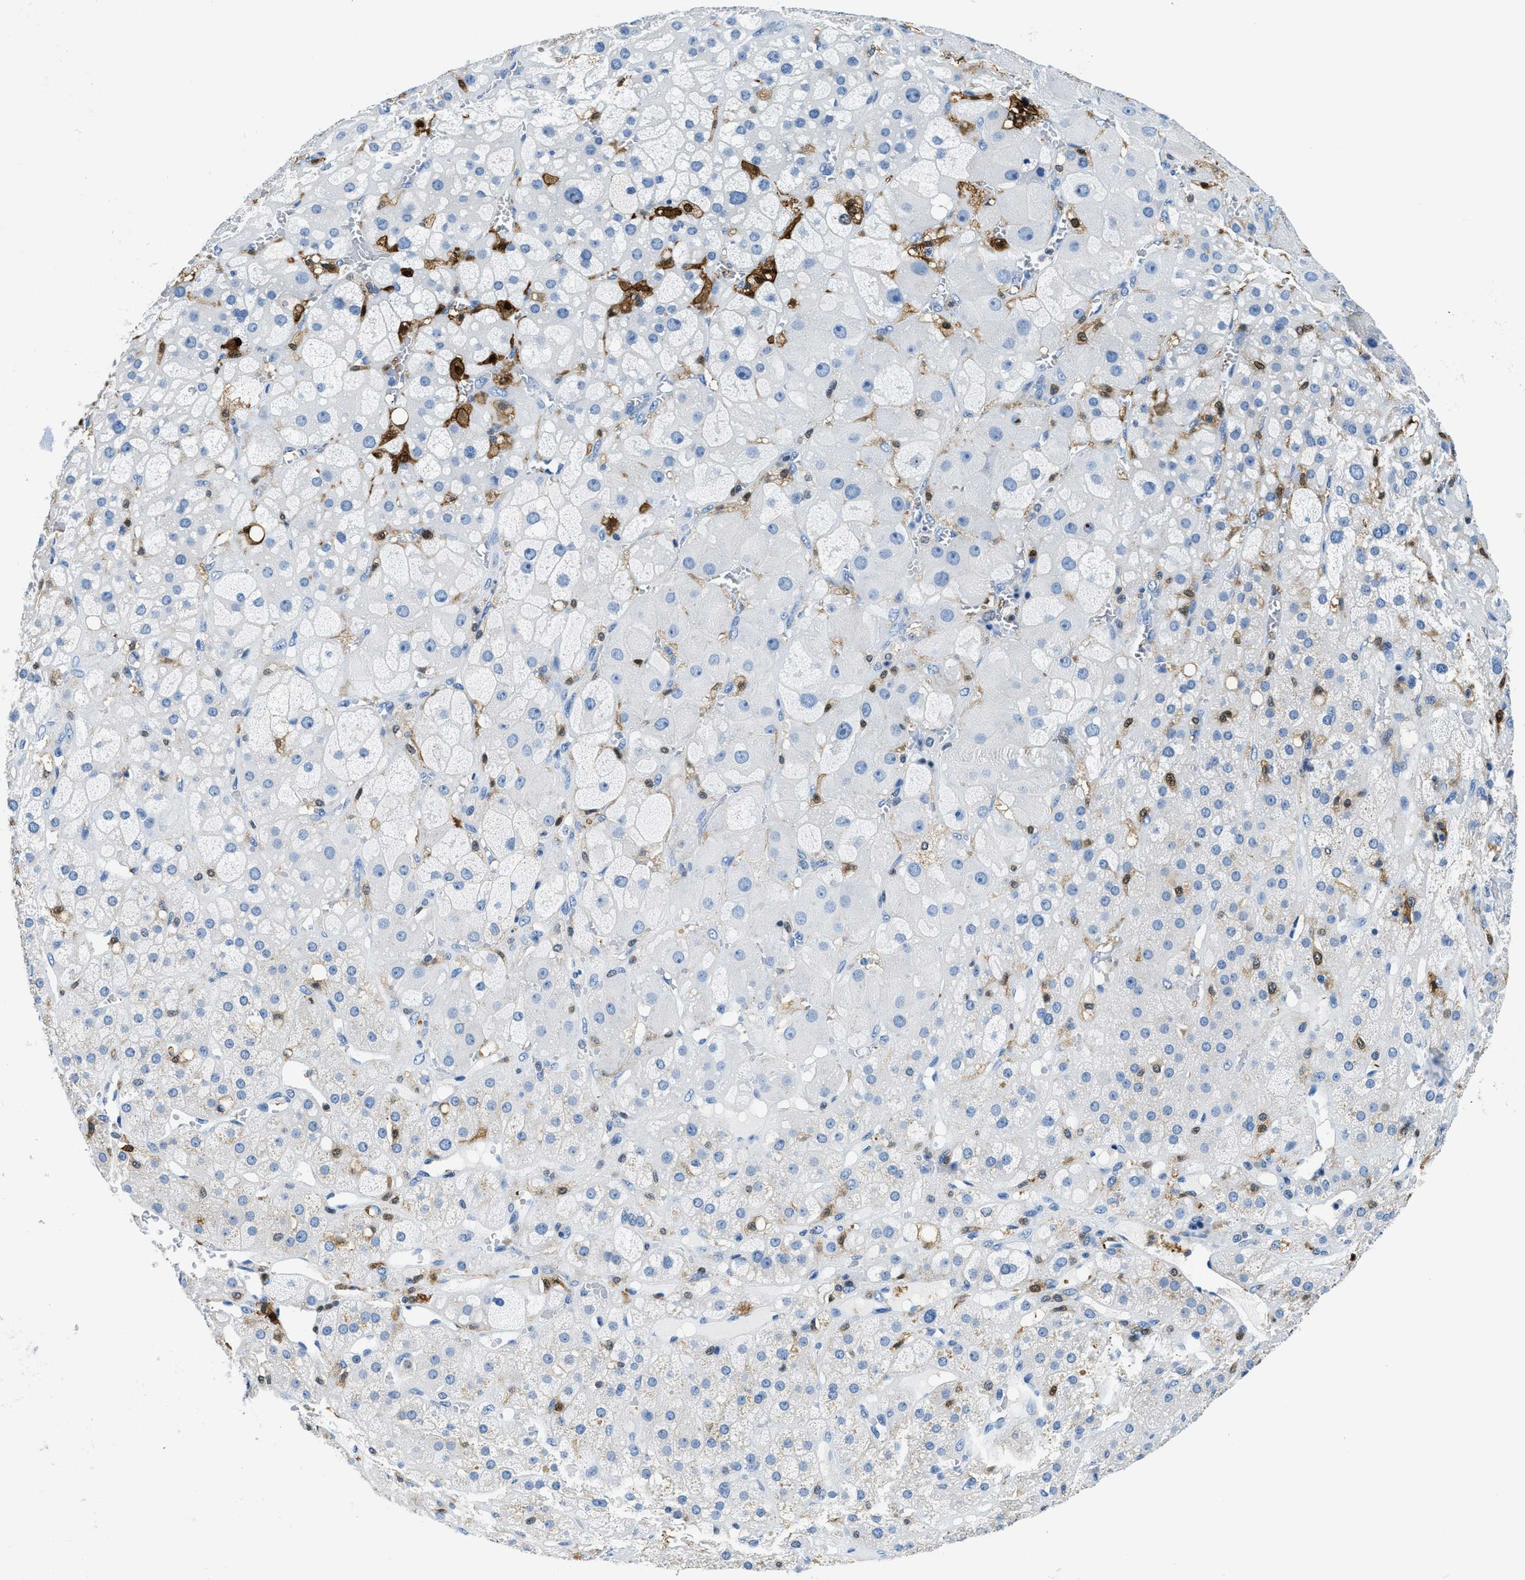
{"staining": {"intensity": "negative", "quantity": "none", "location": "none"}, "tissue": "adrenal gland", "cell_type": "Glandular cells", "image_type": "normal", "snomed": [{"axis": "morphology", "description": "Normal tissue, NOS"}, {"axis": "topography", "description": "Adrenal gland"}], "caption": "The immunohistochemistry (IHC) histopathology image has no significant staining in glandular cells of adrenal gland. (Brightfield microscopy of DAB immunohistochemistry (IHC) at high magnification).", "gene": "CAPG", "patient": {"sex": "female", "age": 47}}